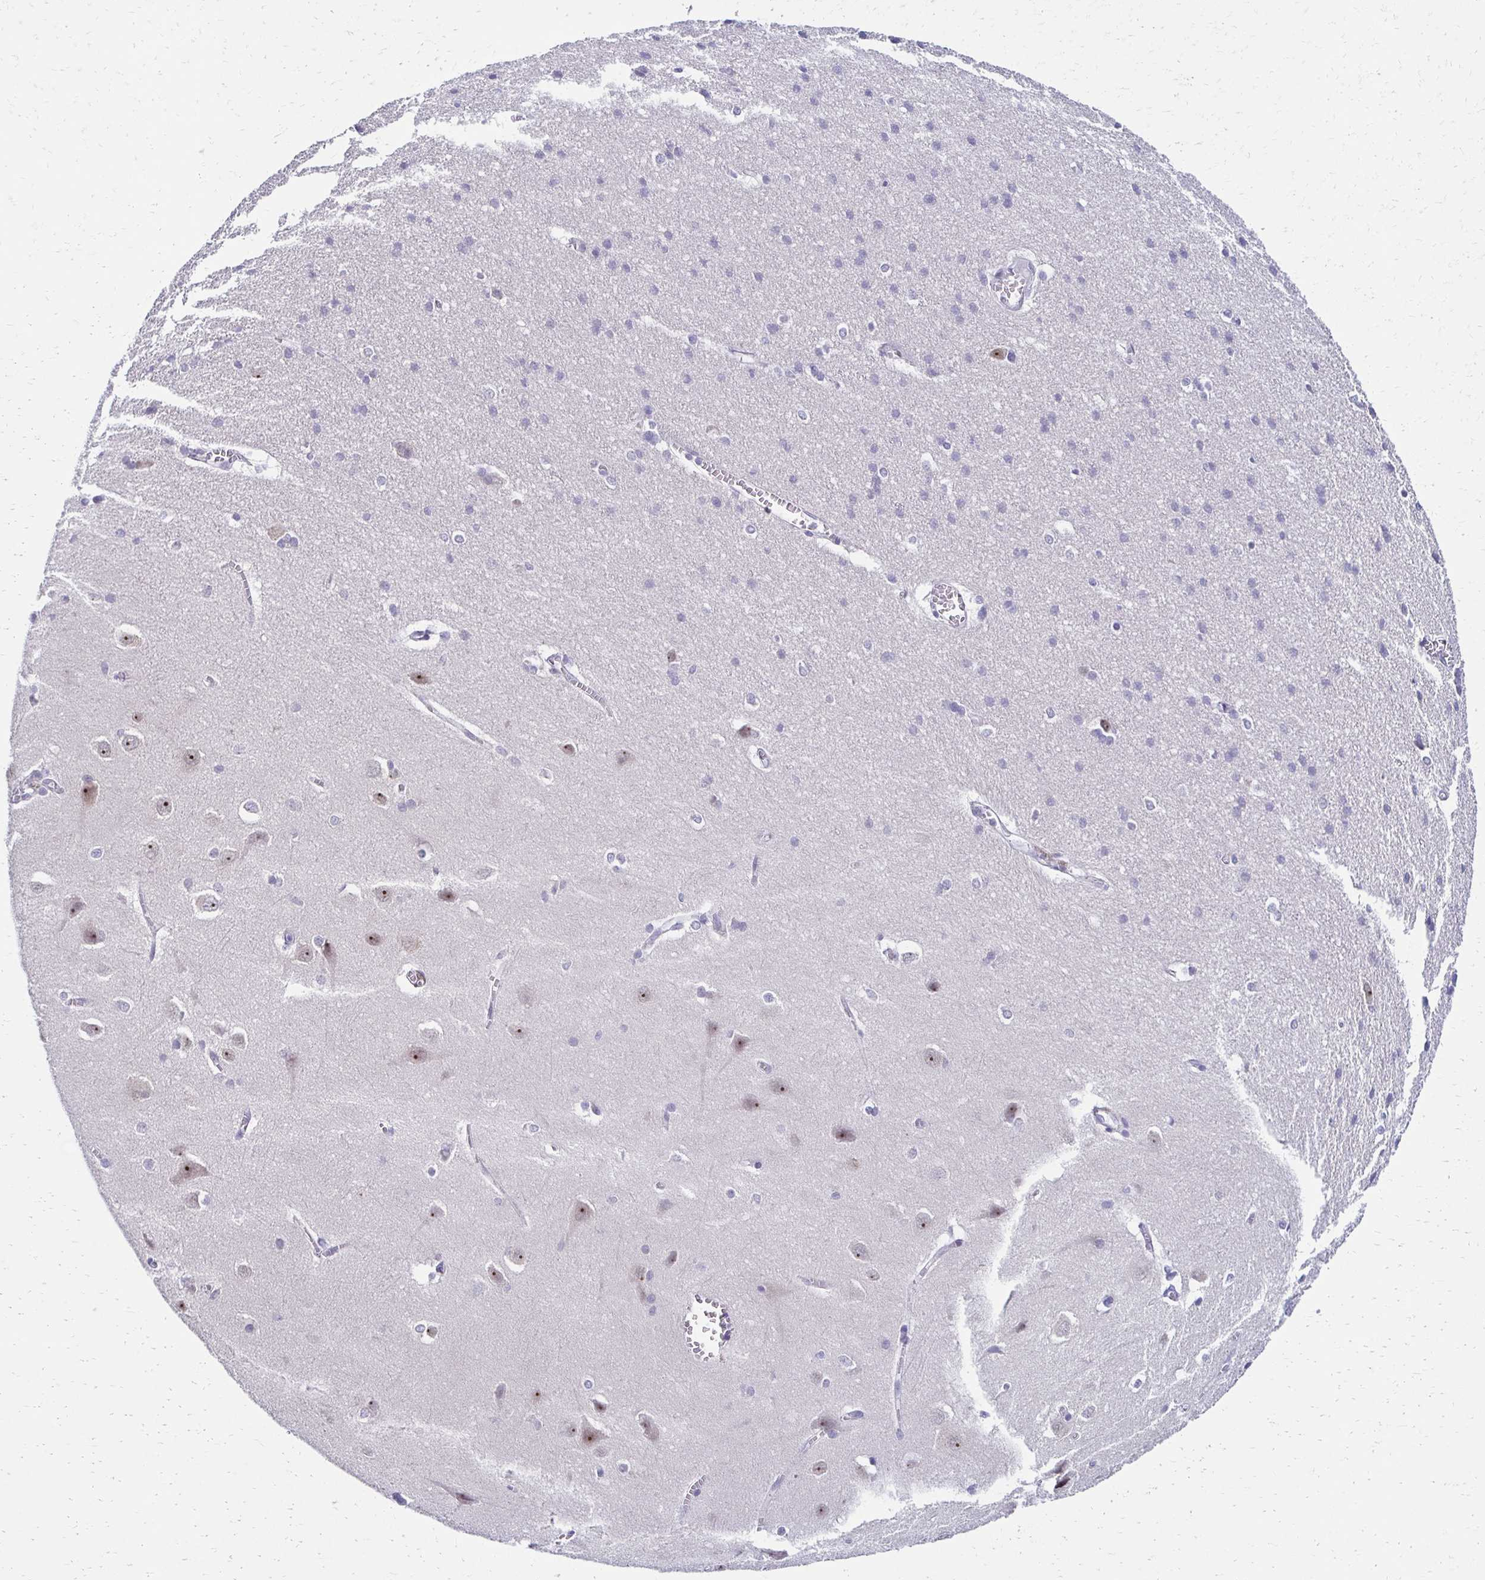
{"staining": {"intensity": "negative", "quantity": "none", "location": "none"}, "tissue": "cerebral cortex", "cell_type": "Endothelial cells", "image_type": "normal", "snomed": [{"axis": "morphology", "description": "Normal tissue, NOS"}, {"axis": "topography", "description": "Cerebral cortex"}], "caption": "This histopathology image is of unremarkable cerebral cortex stained with immunohistochemistry (IHC) to label a protein in brown with the nuclei are counter-stained blue. There is no staining in endothelial cells. Brightfield microscopy of IHC stained with DAB (brown) and hematoxylin (blue), captured at high magnification.", "gene": "C1QTNF2", "patient": {"sex": "male", "age": 37}}